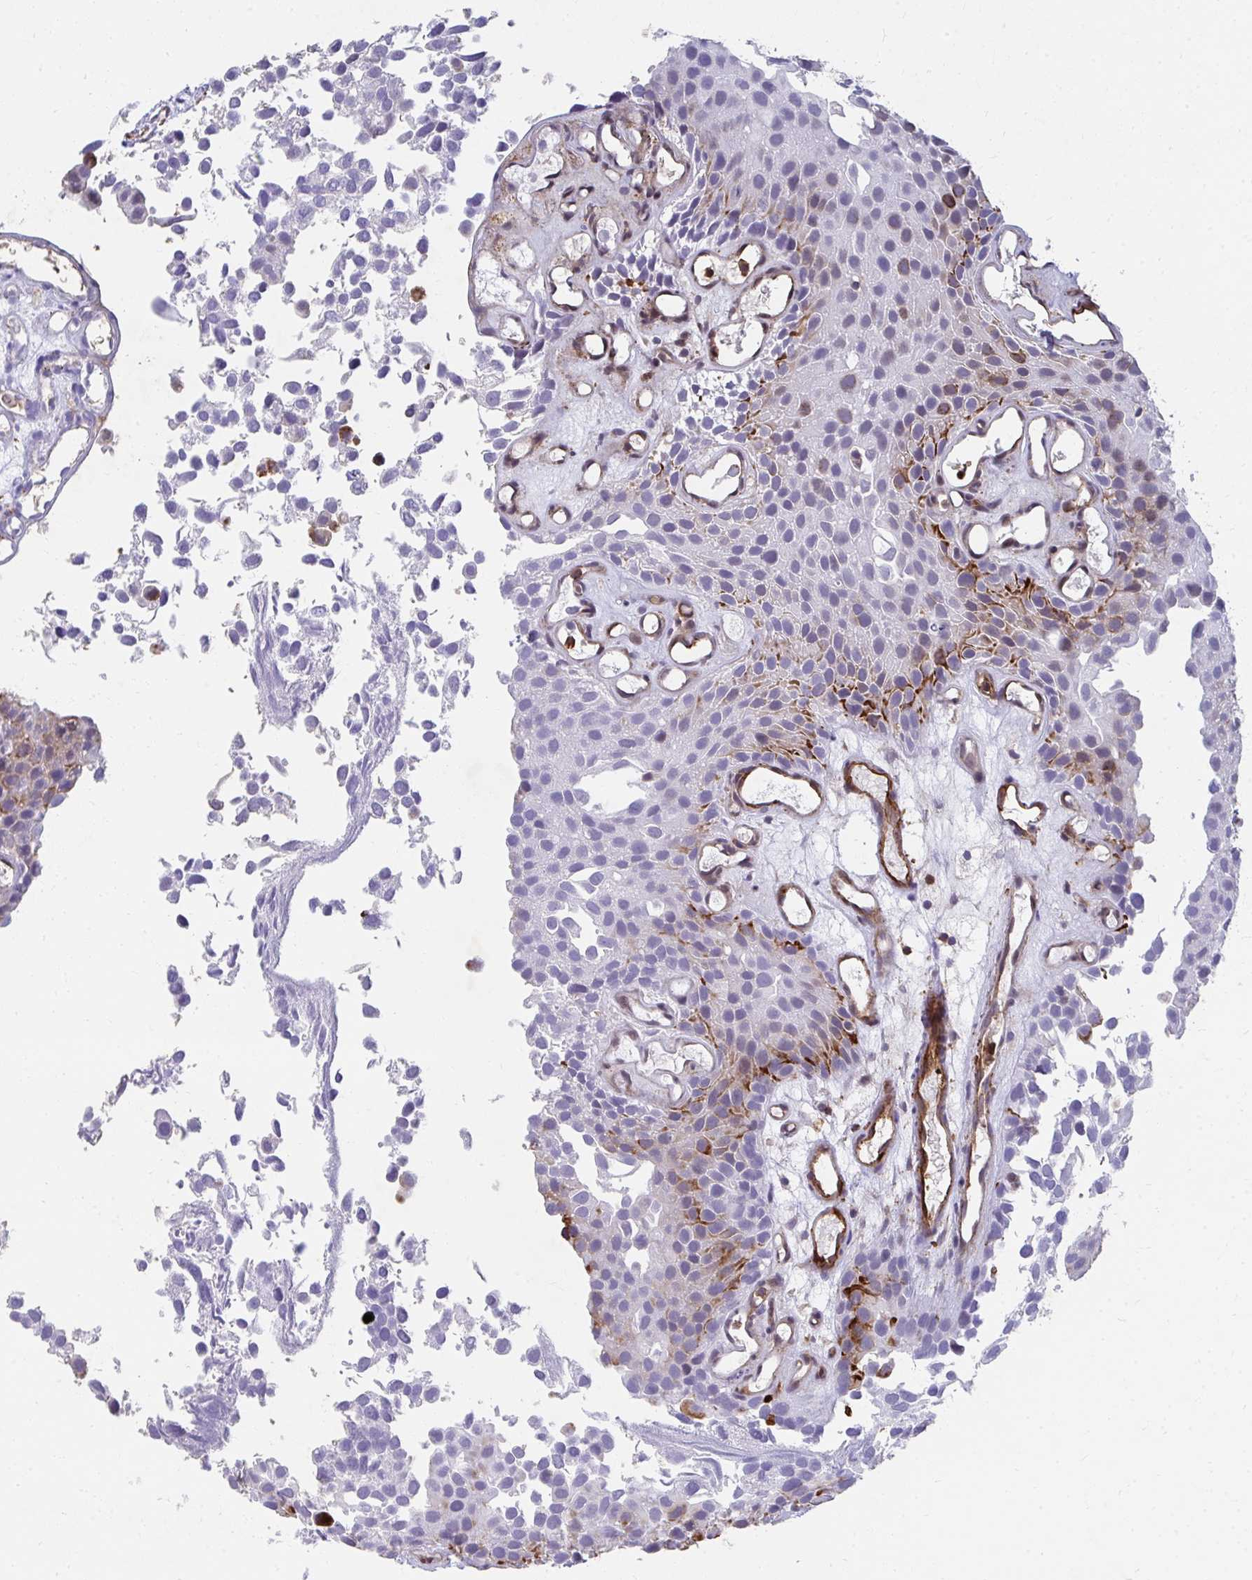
{"staining": {"intensity": "moderate", "quantity": "<25%", "location": "cytoplasmic/membranous"}, "tissue": "urothelial cancer", "cell_type": "Tumor cells", "image_type": "cancer", "snomed": [{"axis": "morphology", "description": "Urothelial carcinoma, Low grade"}, {"axis": "topography", "description": "Urinary bladder"}], "caption": "High-power microscopy captured an IHC micrograph of low-grade urothelial carcinoma, revealing moderate cytoplasmic/membranous expression in approximately <25% of tumor cells.", "gene": "FOXN3", "patient": {"sex": "male", "age": 88}}